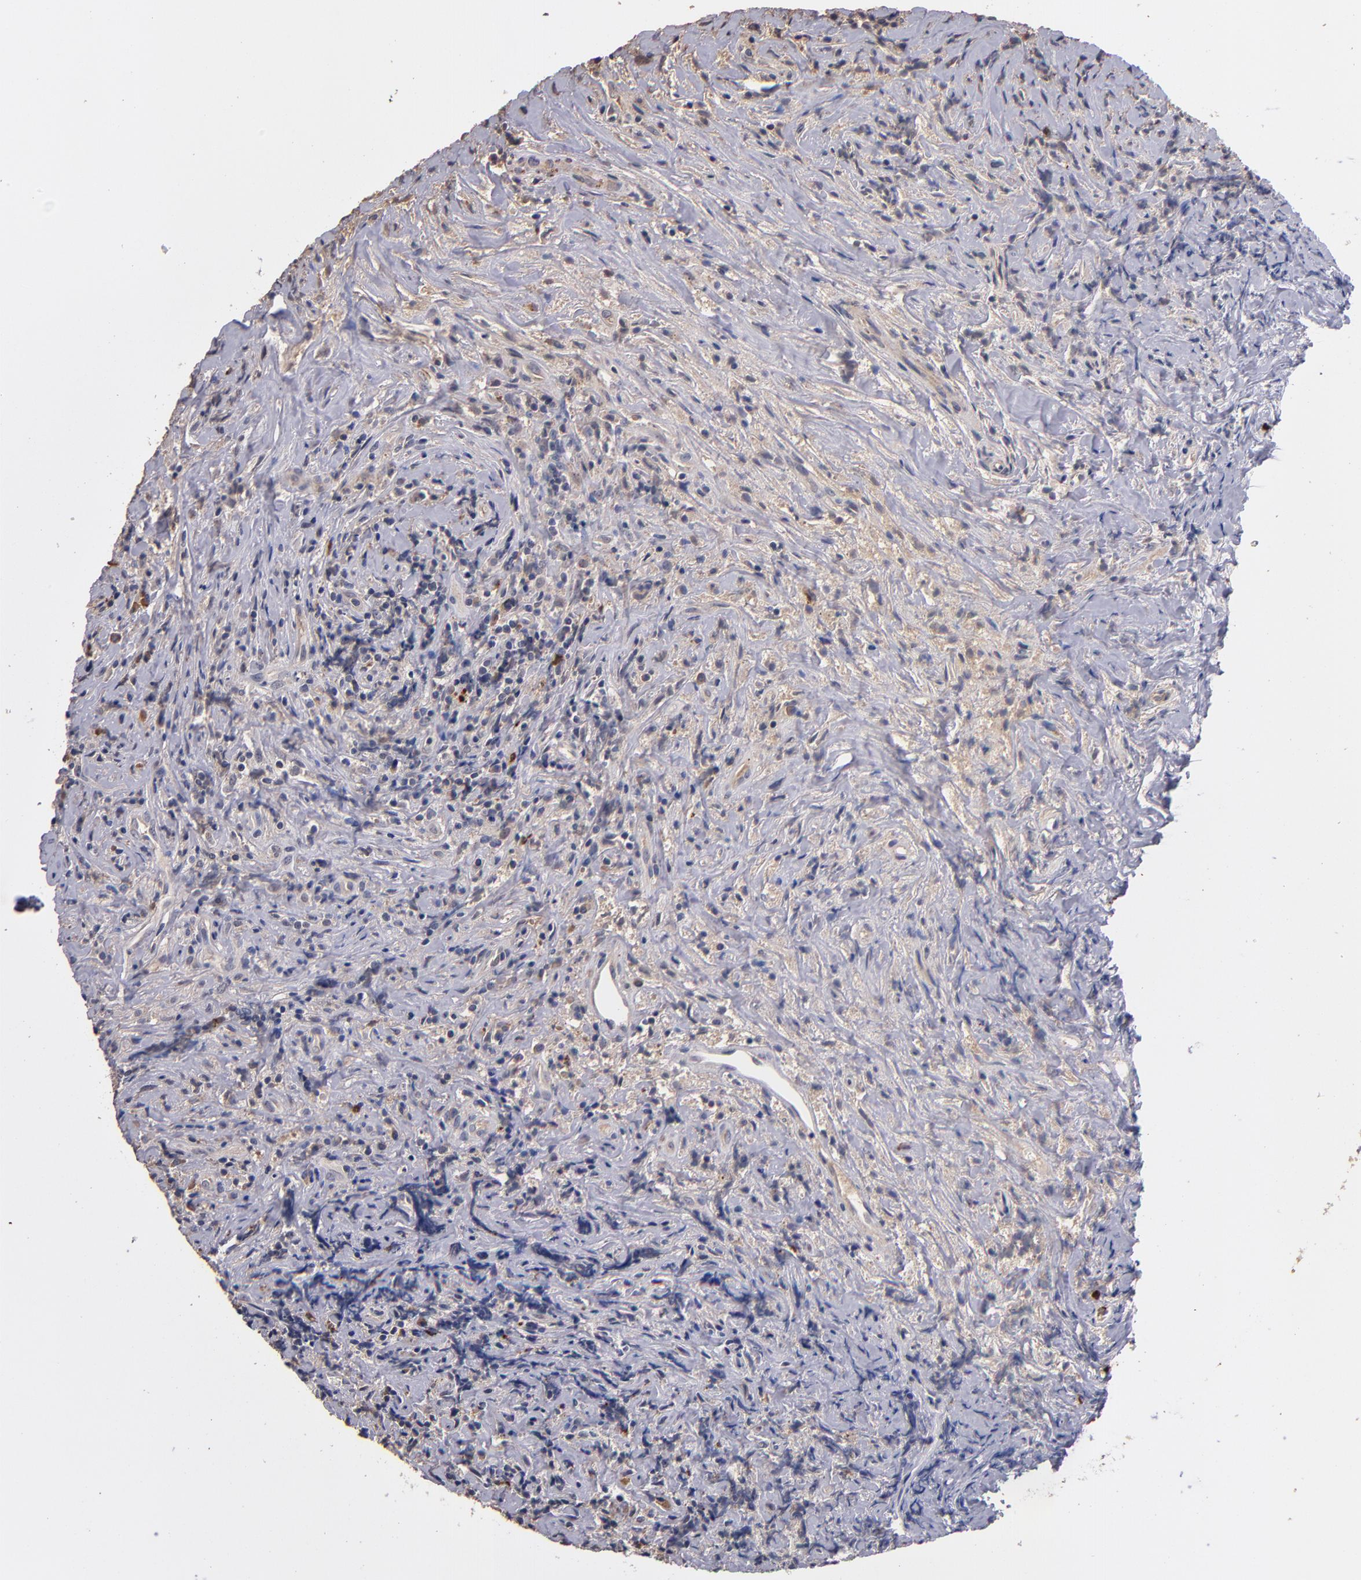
{"staining": {"intensity": "negative", "quantity": "none", "location": "none"}, "tissue": "lymphoma", "cell_type": "Tumor cells", "image_type": "cancer", "snomed": [{"axis": "morphology", "description": "Hodgkin's disease, NOS"}, {"axis": "topography", "description": "Lymph node"}], "caption": "IHC micrograph of neoplastic tissue: human lymphoma stained with DAB (3,3'-diaminobenzidine) demonstrates no significant protein expression in tumor cells.", "gene": "TTLL12", "patient": {"sex": "female", "age": 25}}